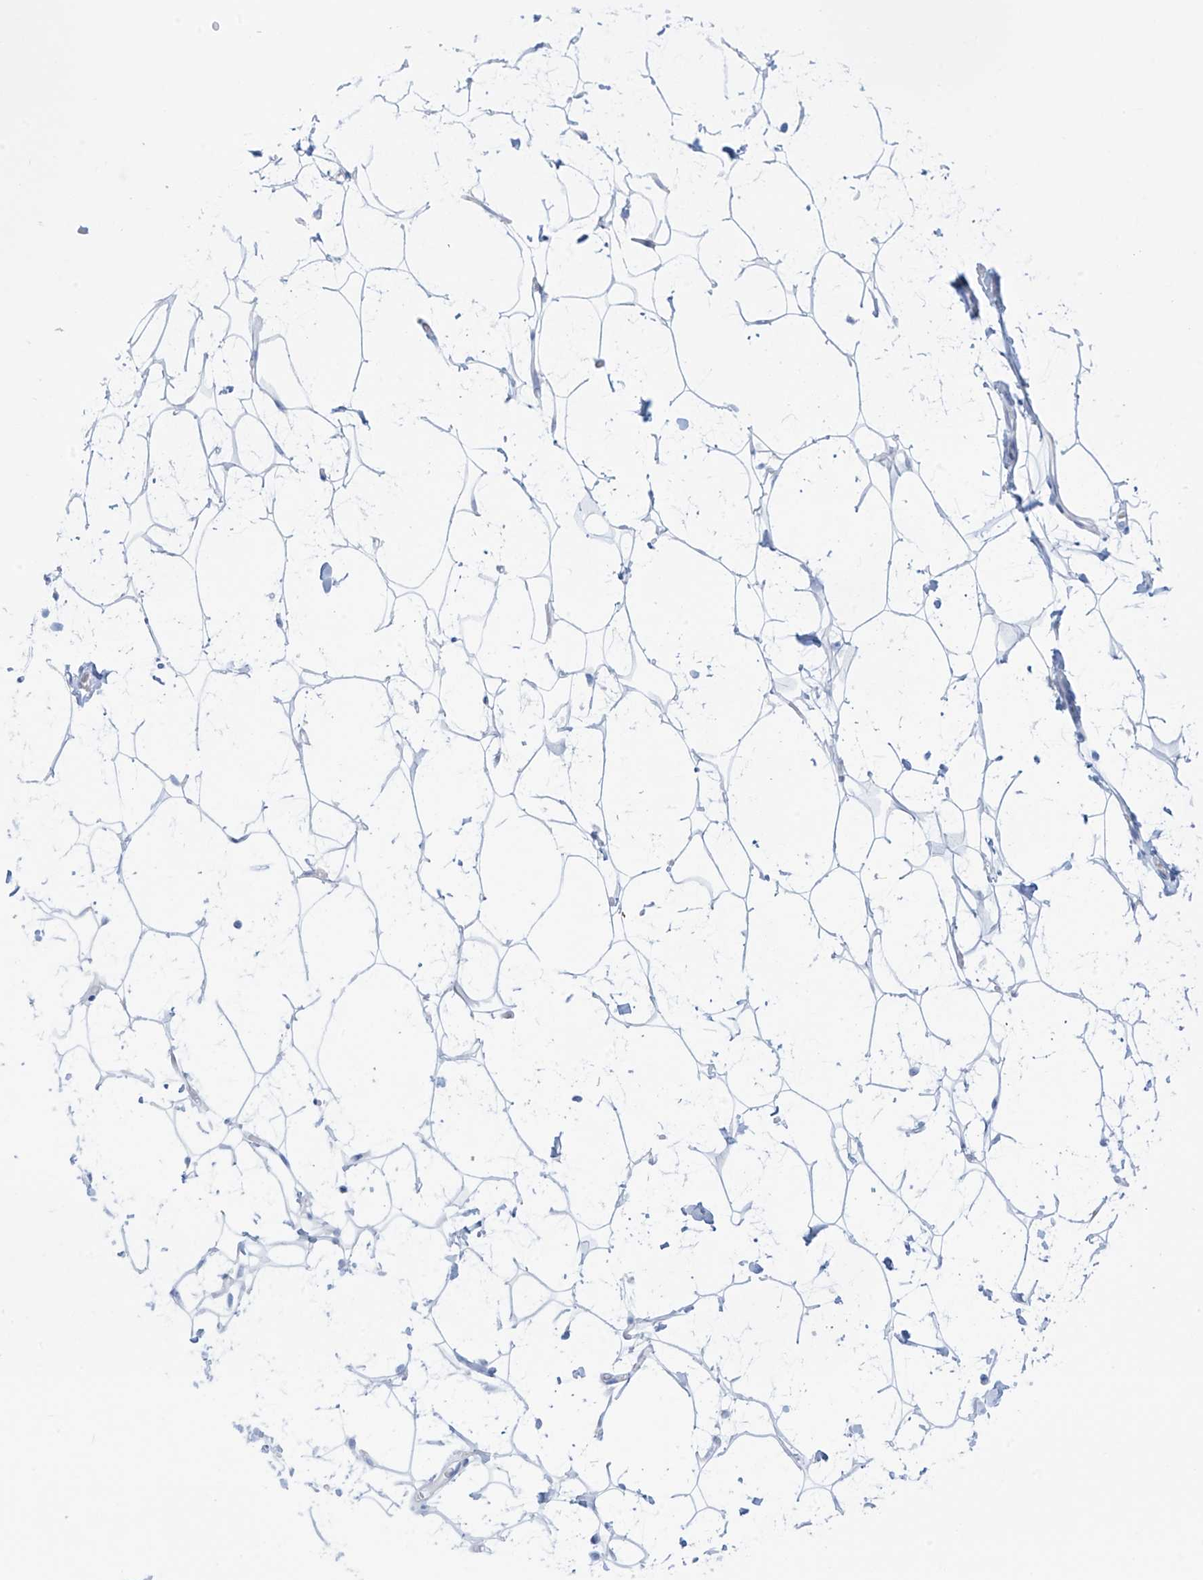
{"staining": {"intensity": "negative", "quantity": "none", "location": "none"}, "tissue": "adipose tissue", "cell_type": "Adipocytes", "image_type": "normal", "snomed": [{"axis": "morphology", "description": "Normal tissue, NOS"}, {"axis": "topography", "description": "Breast"}], "caption": "The immunohistochemistry image has no significant positivity in adipocytes of adipose tissue.", "gene": "SLC26A3", "patient": {"sex": "female", "age": 26}}